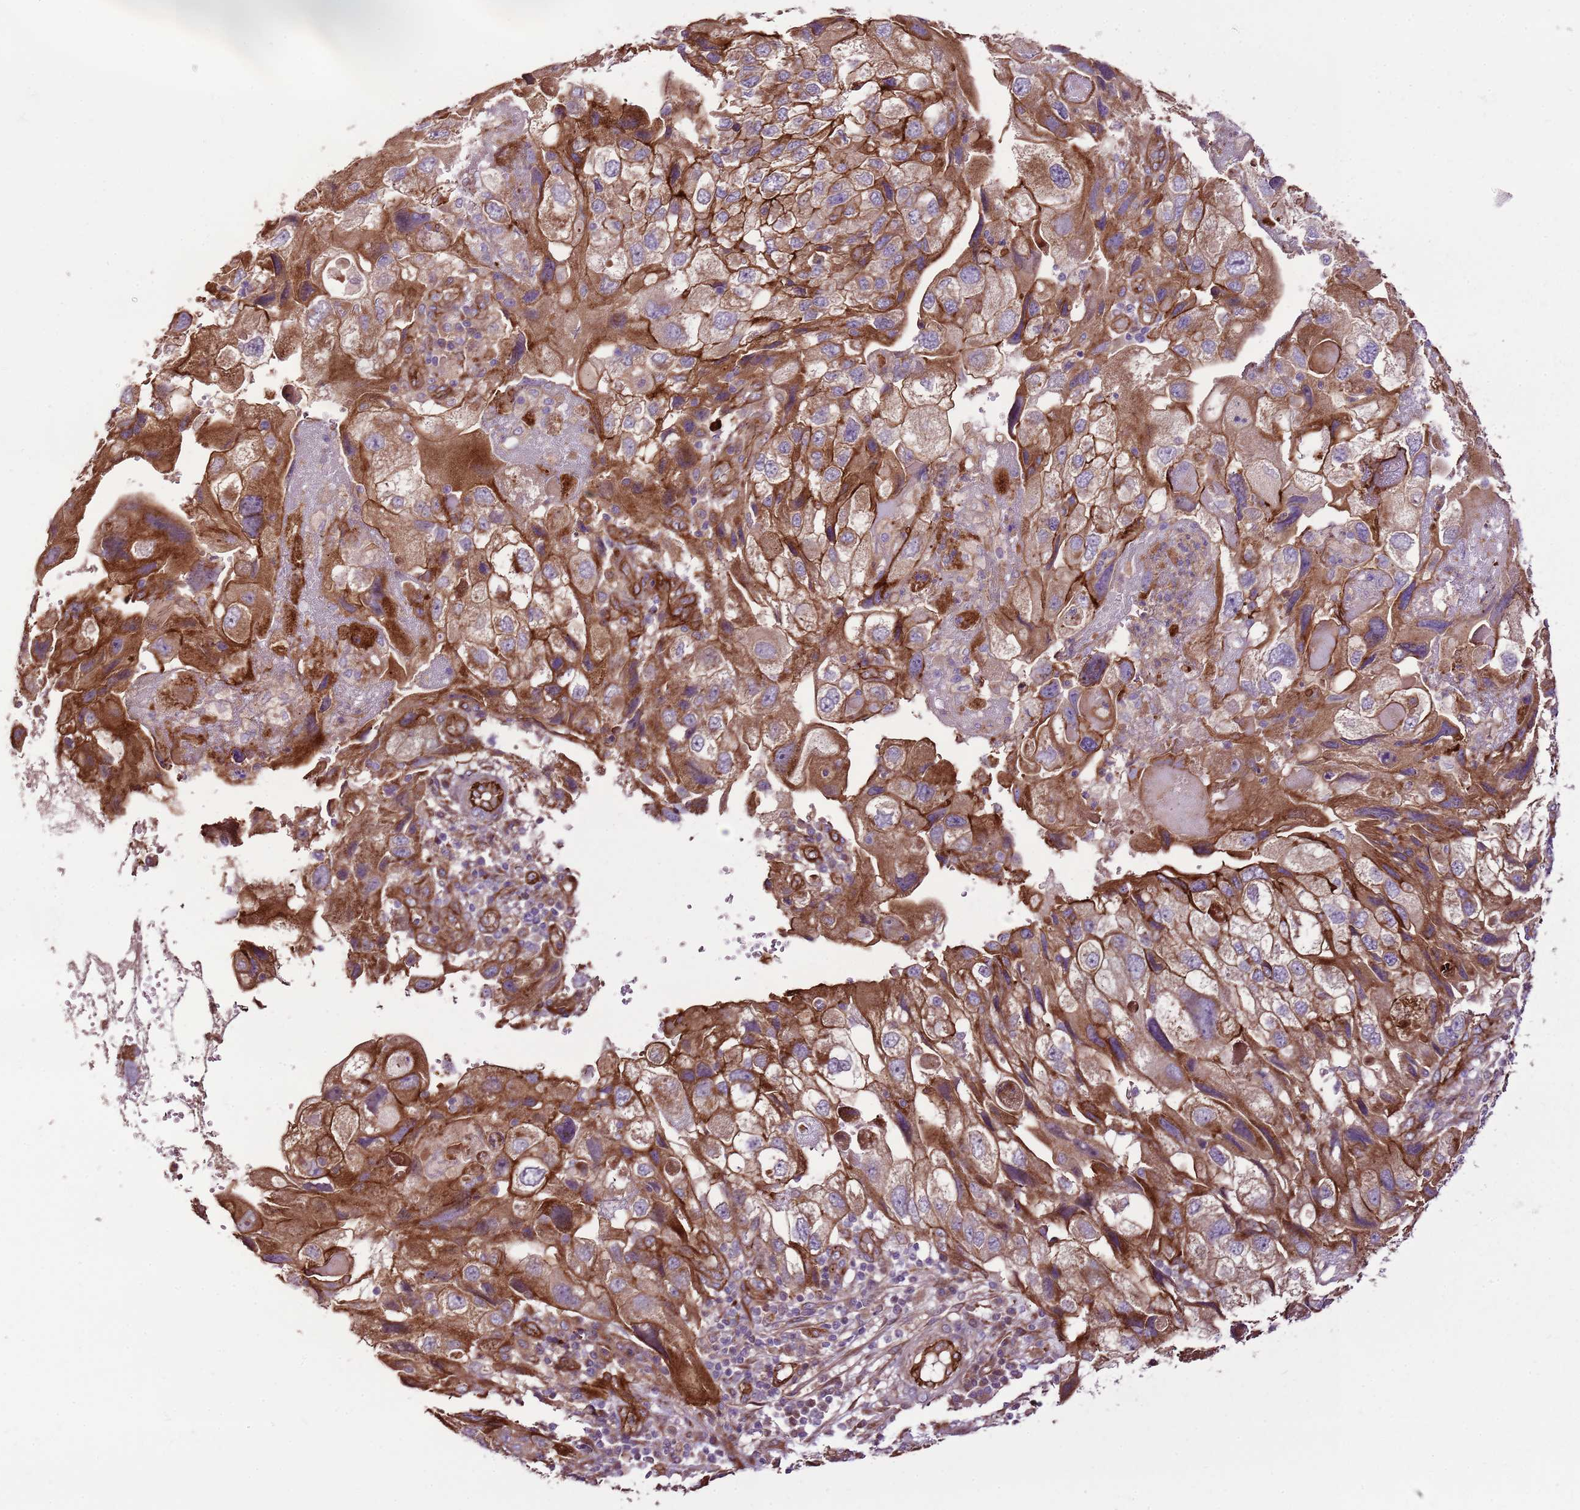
{"staining": {"intensity": "strong", "quantity": "25%-75%", "location": "cytoplasmic/membranous"}, "tissue": "endometrial cancer", "cell_type": "Tumor cells", "image_type": "cancer", "snomed": [{"axis": "morphology", "description": "Adenocarcinoma, NOS"}, {"axis": "topography", "description": "Endometrium"}], "caption": "Immunohistochemistry (IHC) image of endometrial cancer stained for a protein (brown), which demonstrates high levels of strong cytoplasmic/membranous positivity in approximately 25%-75% of tumor cells.", "gene": "ZNF827", "patient": {"sex": "female", "age": 49}}